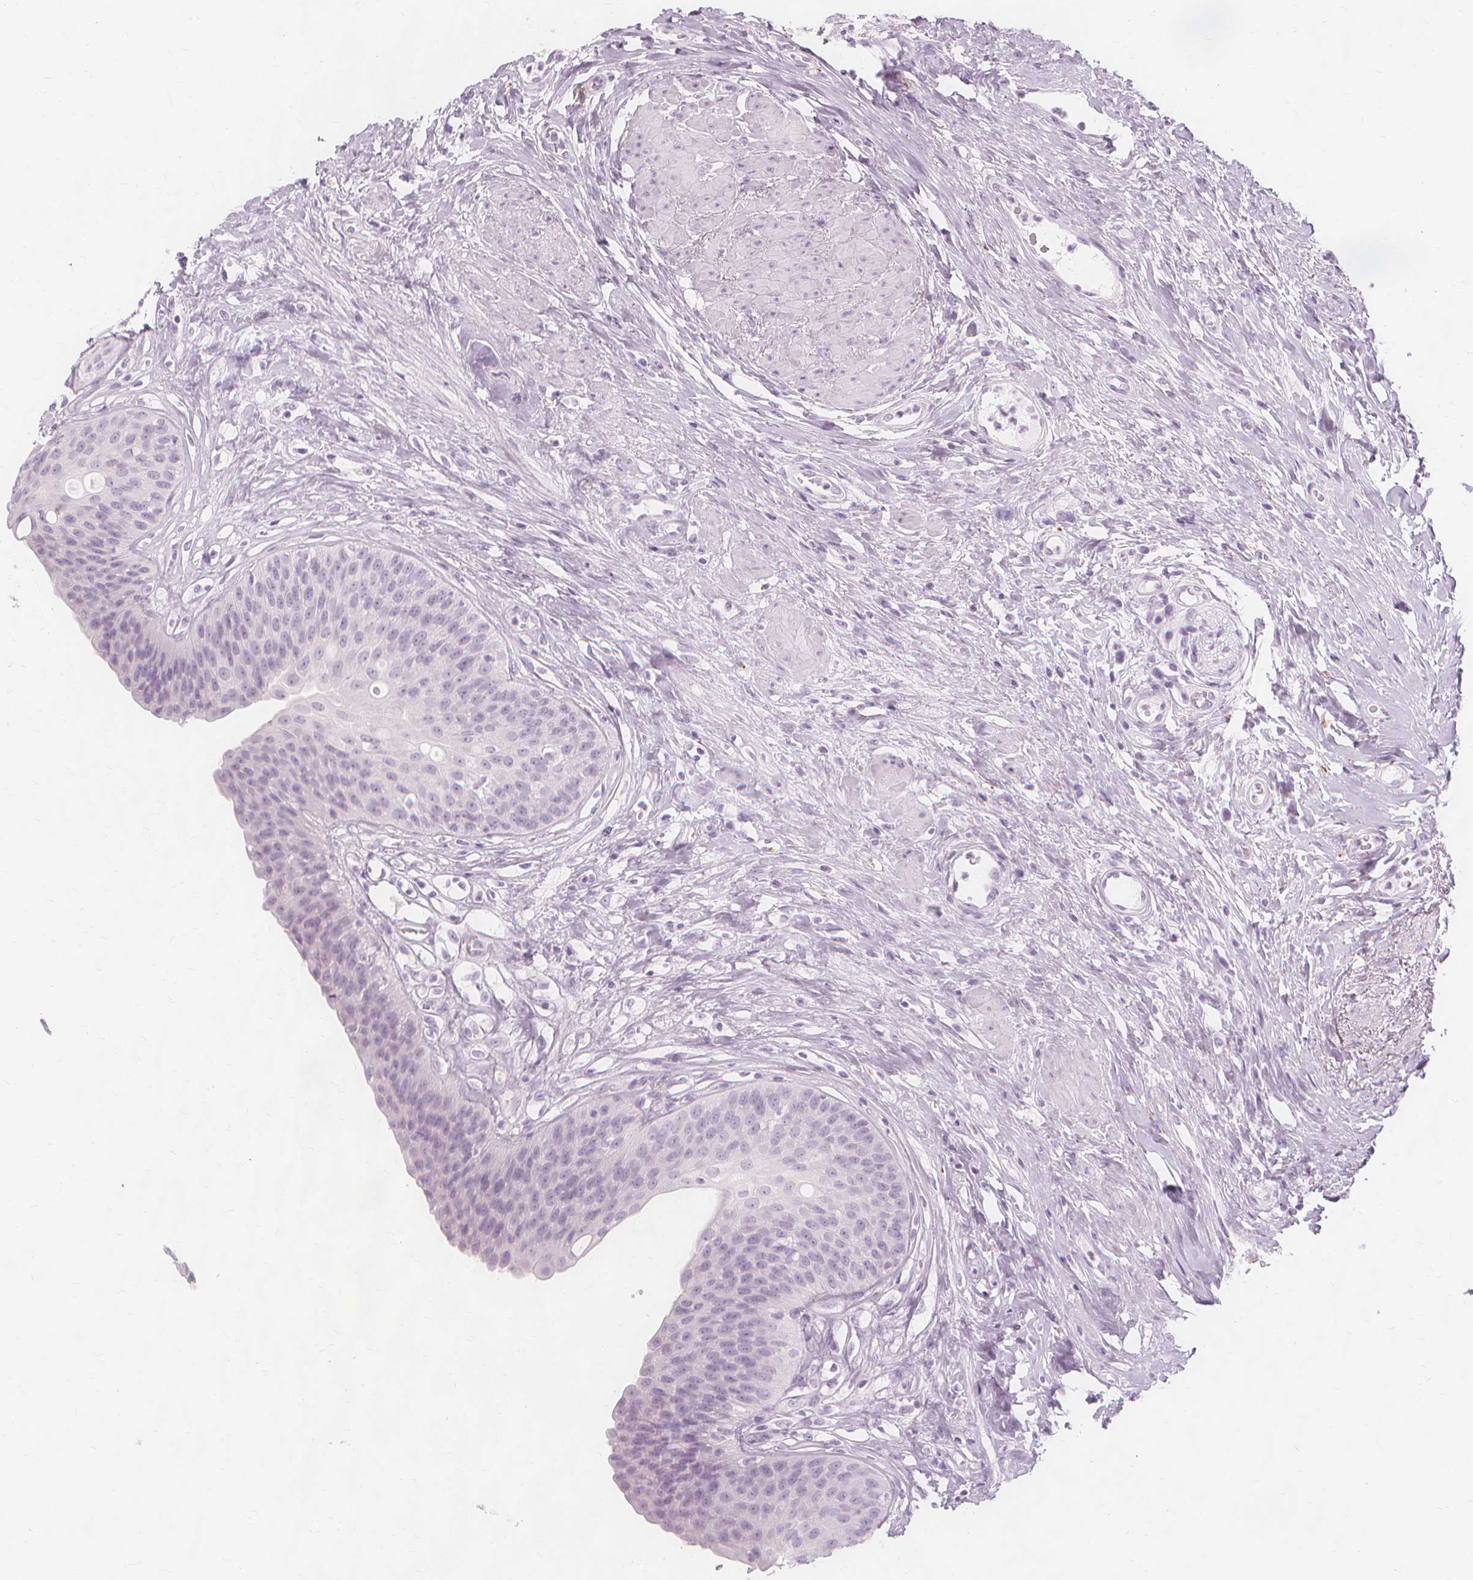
{"staining": {"intensity": "negative", "quantity": "none", "location": "none"}, "tissue": "urinary bladder", "cell_type": "Urothelial cells", "image_type": "normal", "snomed": [{"axis": "morphology", "description": "Normal tissue, NOS"}, {"axis": "topography", "description": "Urinary bladder"}], "caption": "This is a photomicrograph of IHC staining of normal urinary bladder, which shows no staining in urothelial cells.", "gene": "TFF1", "patient": {"sex": "female", "age": 56}}